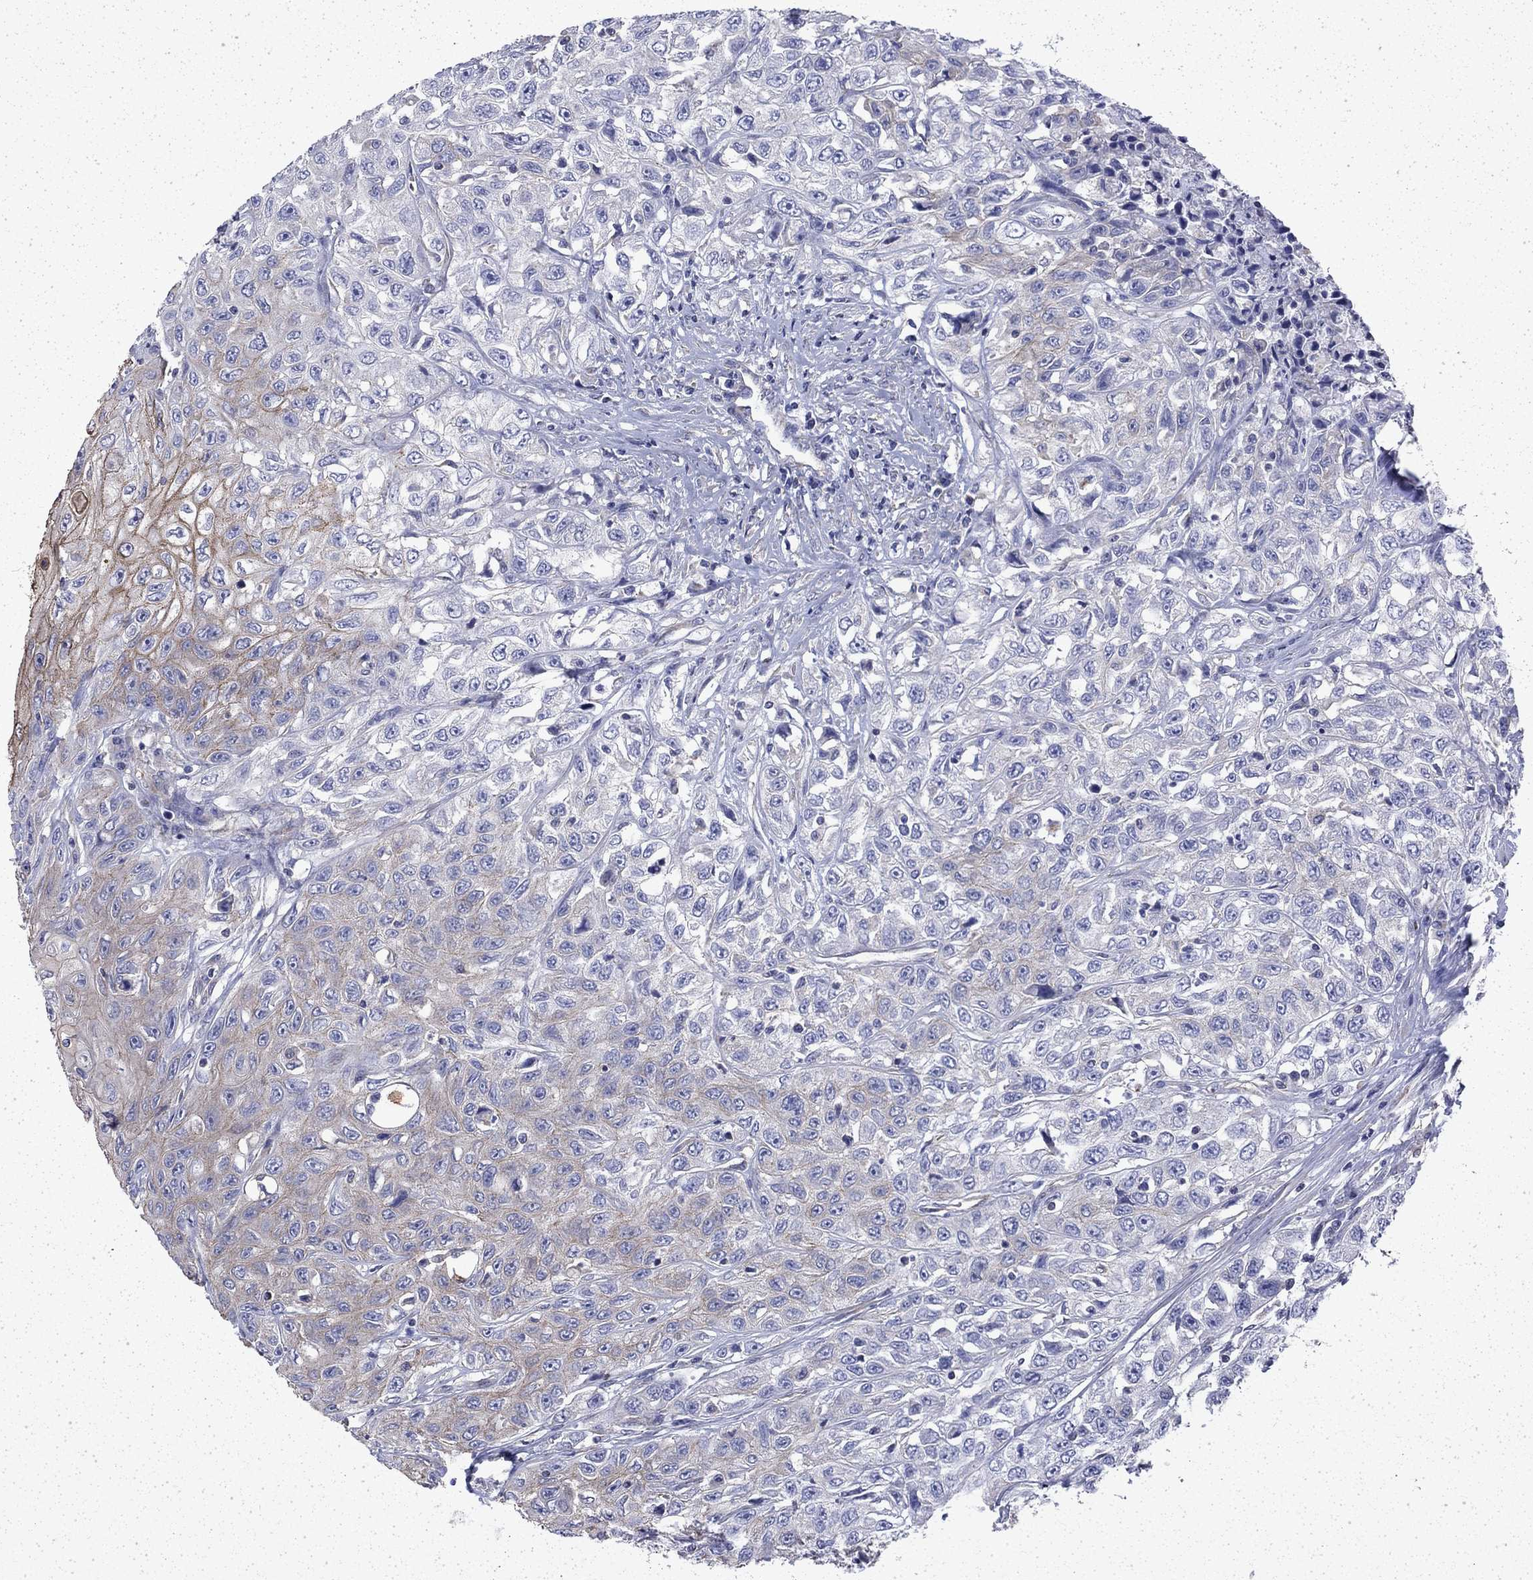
{"staining": {"intensity": "moderate", "quantity": "<25%", "location": "cytoplasmic/membranous"}, "tissue": "urothelial cancer", "cell_type": "Tumor cells", "image_type": "cancer", "snomed": [{"axis": "morphology", "description": "Urothelial carcinoma, High grade"}, {"axis": "topography", "description": "Urinary bladder"}], "caption": "The micrograph reveals immunohistochemical staining of urothelial cancer. There is moderate cytoplasmic/membranous positivity is present in about <25% of tumor cells.", "gene": "DTNA", "patient": {"sex": "female", "age": 56}}